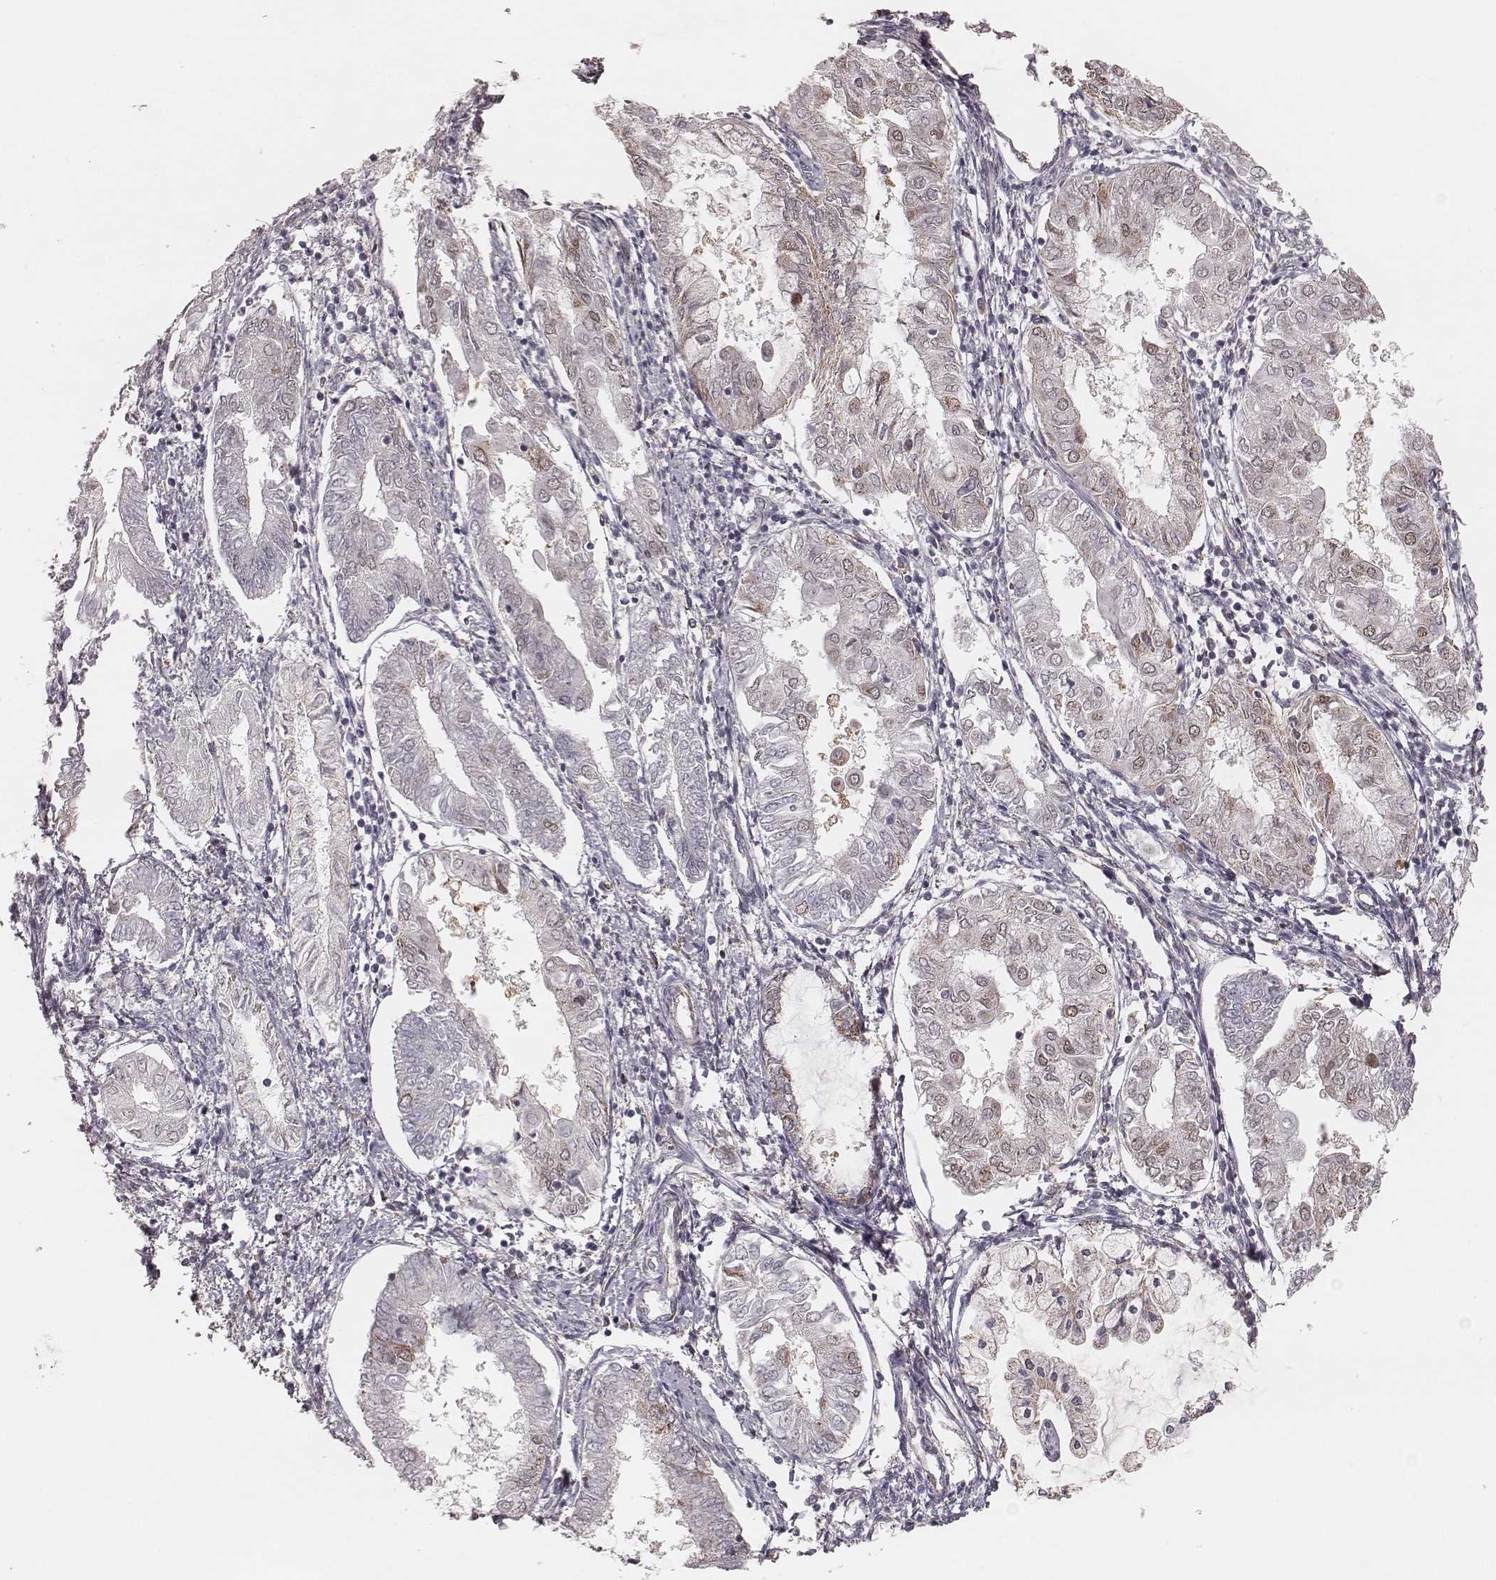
{"staining": {"intensity": "moderate", "quantity": "<25%", "location": "cytoplasmic/membranous"}, "tissue": "endometrial cancer", "cell_type": "Tumor cells", "image_type": "cancer", "snomed": [{"axis": "morphology", "description": "Adenocarcinoma, NOS"}, {"axis": "topography", "description": "Endometrium"}], "caption": "Brown immunohistochemical staining in human endometrial cancer (adenocarcinoma) displays moderate cytoplasmic/membranous positivity in about <25% of tumor cells. The staining is performed using DAB brown chromogen to label protein expression. The nuclei are counter-stained blue using hematoxylin.", "gene": "NDUFA7", "patient": {"sex": "female", "age": 68}}